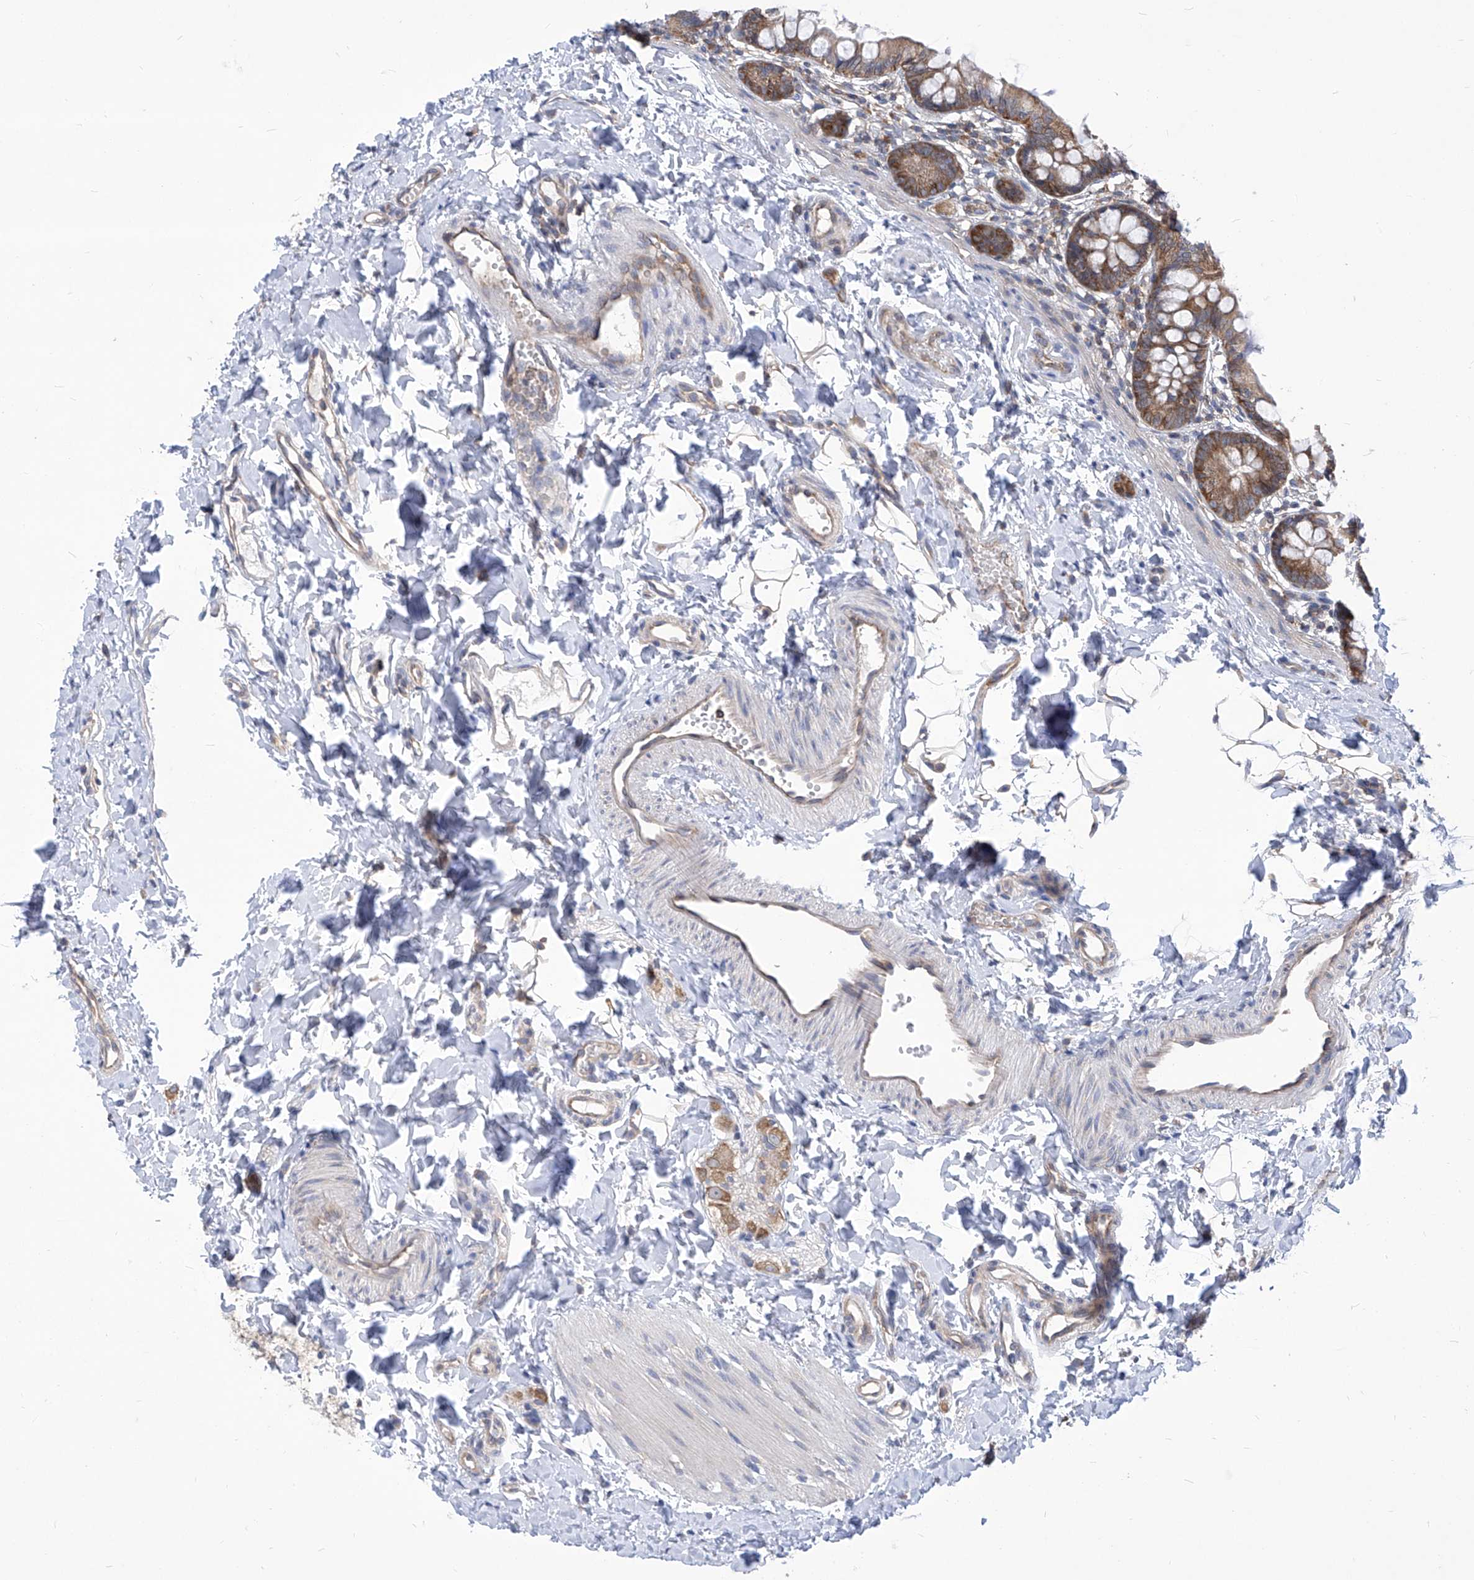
{"staining": {"intensity": "moderate", "quantity": "25%-75%", "location": "cytoplasmic/membranous"}, "tissue": "small intestine", "cell_type": "Glandular cells", "image_type": "normal", "snomed": [{"axis": "morphology", "description": "Normal tissue, NOS"}, {"axis": "topography", "description": "Small intestine"}], "caption": "A medium amount of moderate cytoplasmic/membranous positivity is identified in about 25%-75% of glandular cells in benign small intestine. The staining was performed using DAB to visualize the protein expression in brown, while the nuclei were stained in blue with hematoxylin (Magnification: 20x).", "gene": "EIF3M", "patient": {"sex": "male", "age": 7}}